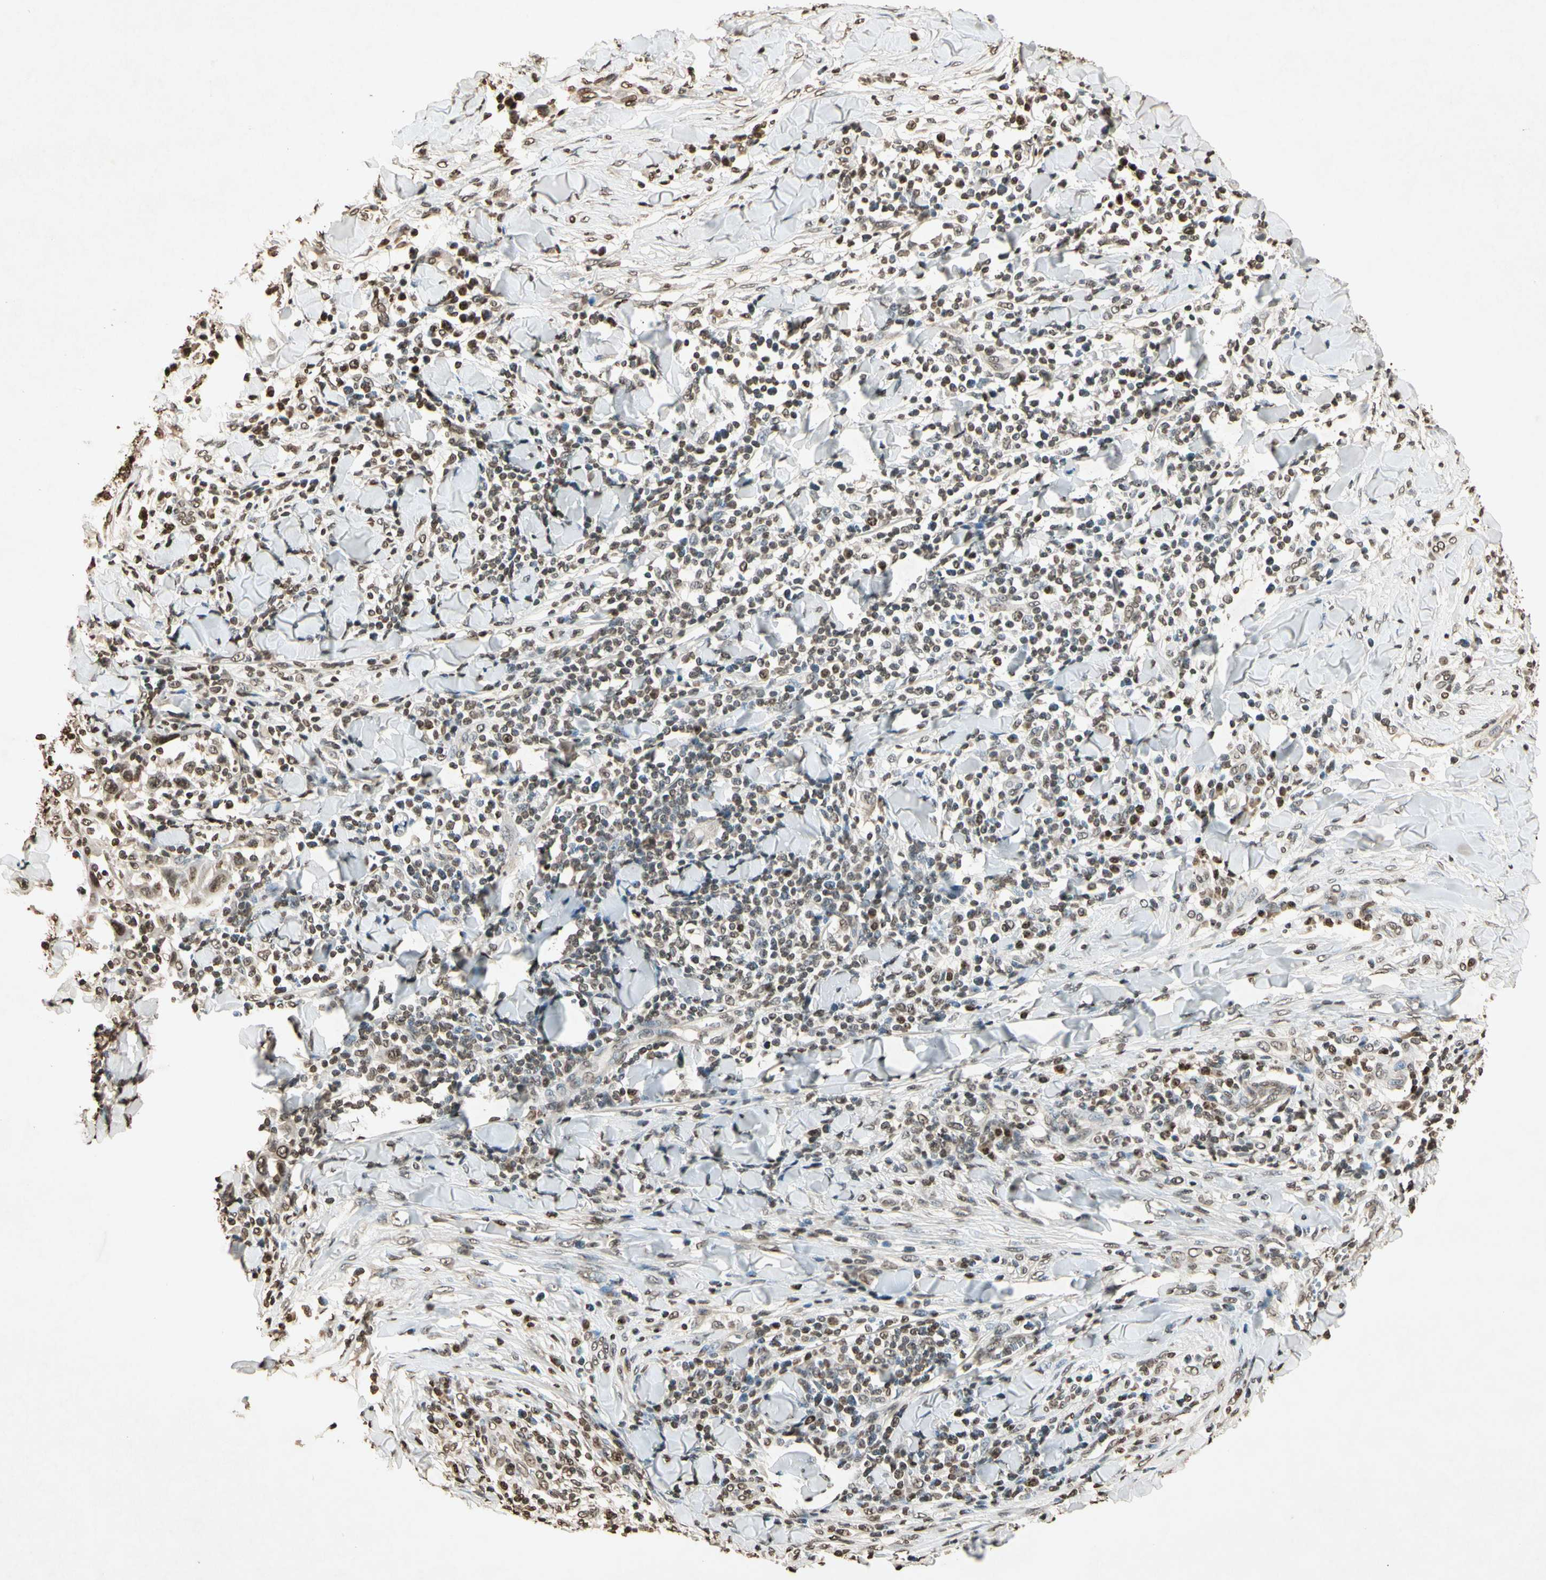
{"staining": {"intensity": "weak", "quantity": "25%-75%", "location": "nuclear"}, "tissue": "skin cancer", "cell_type": "Tumor cells", "image_type": "cancer", "snomed": [{"axis": "morphology", "description": "Squamous cell carcinoma, NOS"}, {"axis": "topography", "description": "Skin"}], "caption": "Tumor cells reveal weak nuclear expression in approximately 25%-75% of cells in skin squamous cell carcinoma.", "gene": "TOP1", "patient": {"sex": "male", "age": 24}}